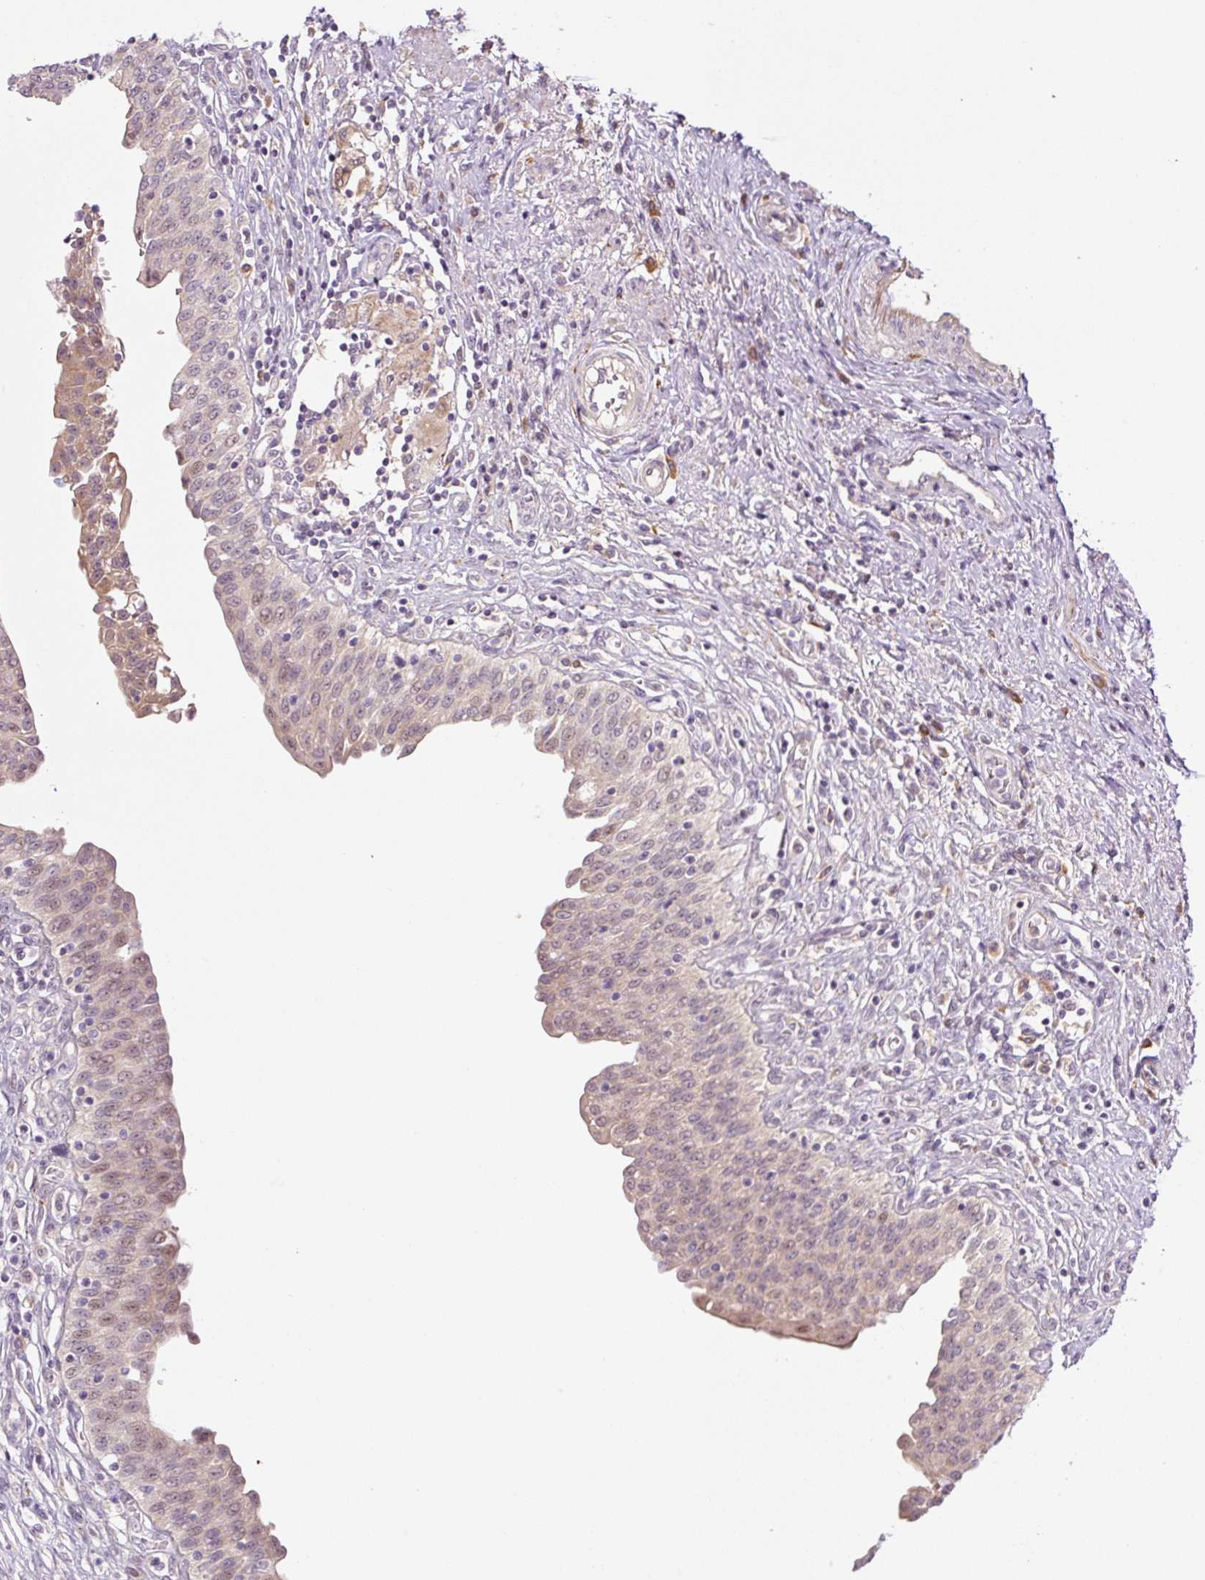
{"staining": {"intensity": "weak", "quantity": ">75%", "location": "cytoplasmic/membranous"}, "tissue": "urinary bladder", "cell_type": "Urothelial cells", "image_type": "normal", "snomed": [{"axis": "morphology", "description": "Normal tissue, NOS"}, {"axis": "topography", "description": "Urinary bladder"}], "caption": "Approximately >75% of urothelial cells in benign urinary bladder demonstrate weak cytoplasmic/membranous protein expression as visualized by brown immunohistochemical staining.", "gene": "PRKAA2", "patient": {"sex": "male", "age": 71}}